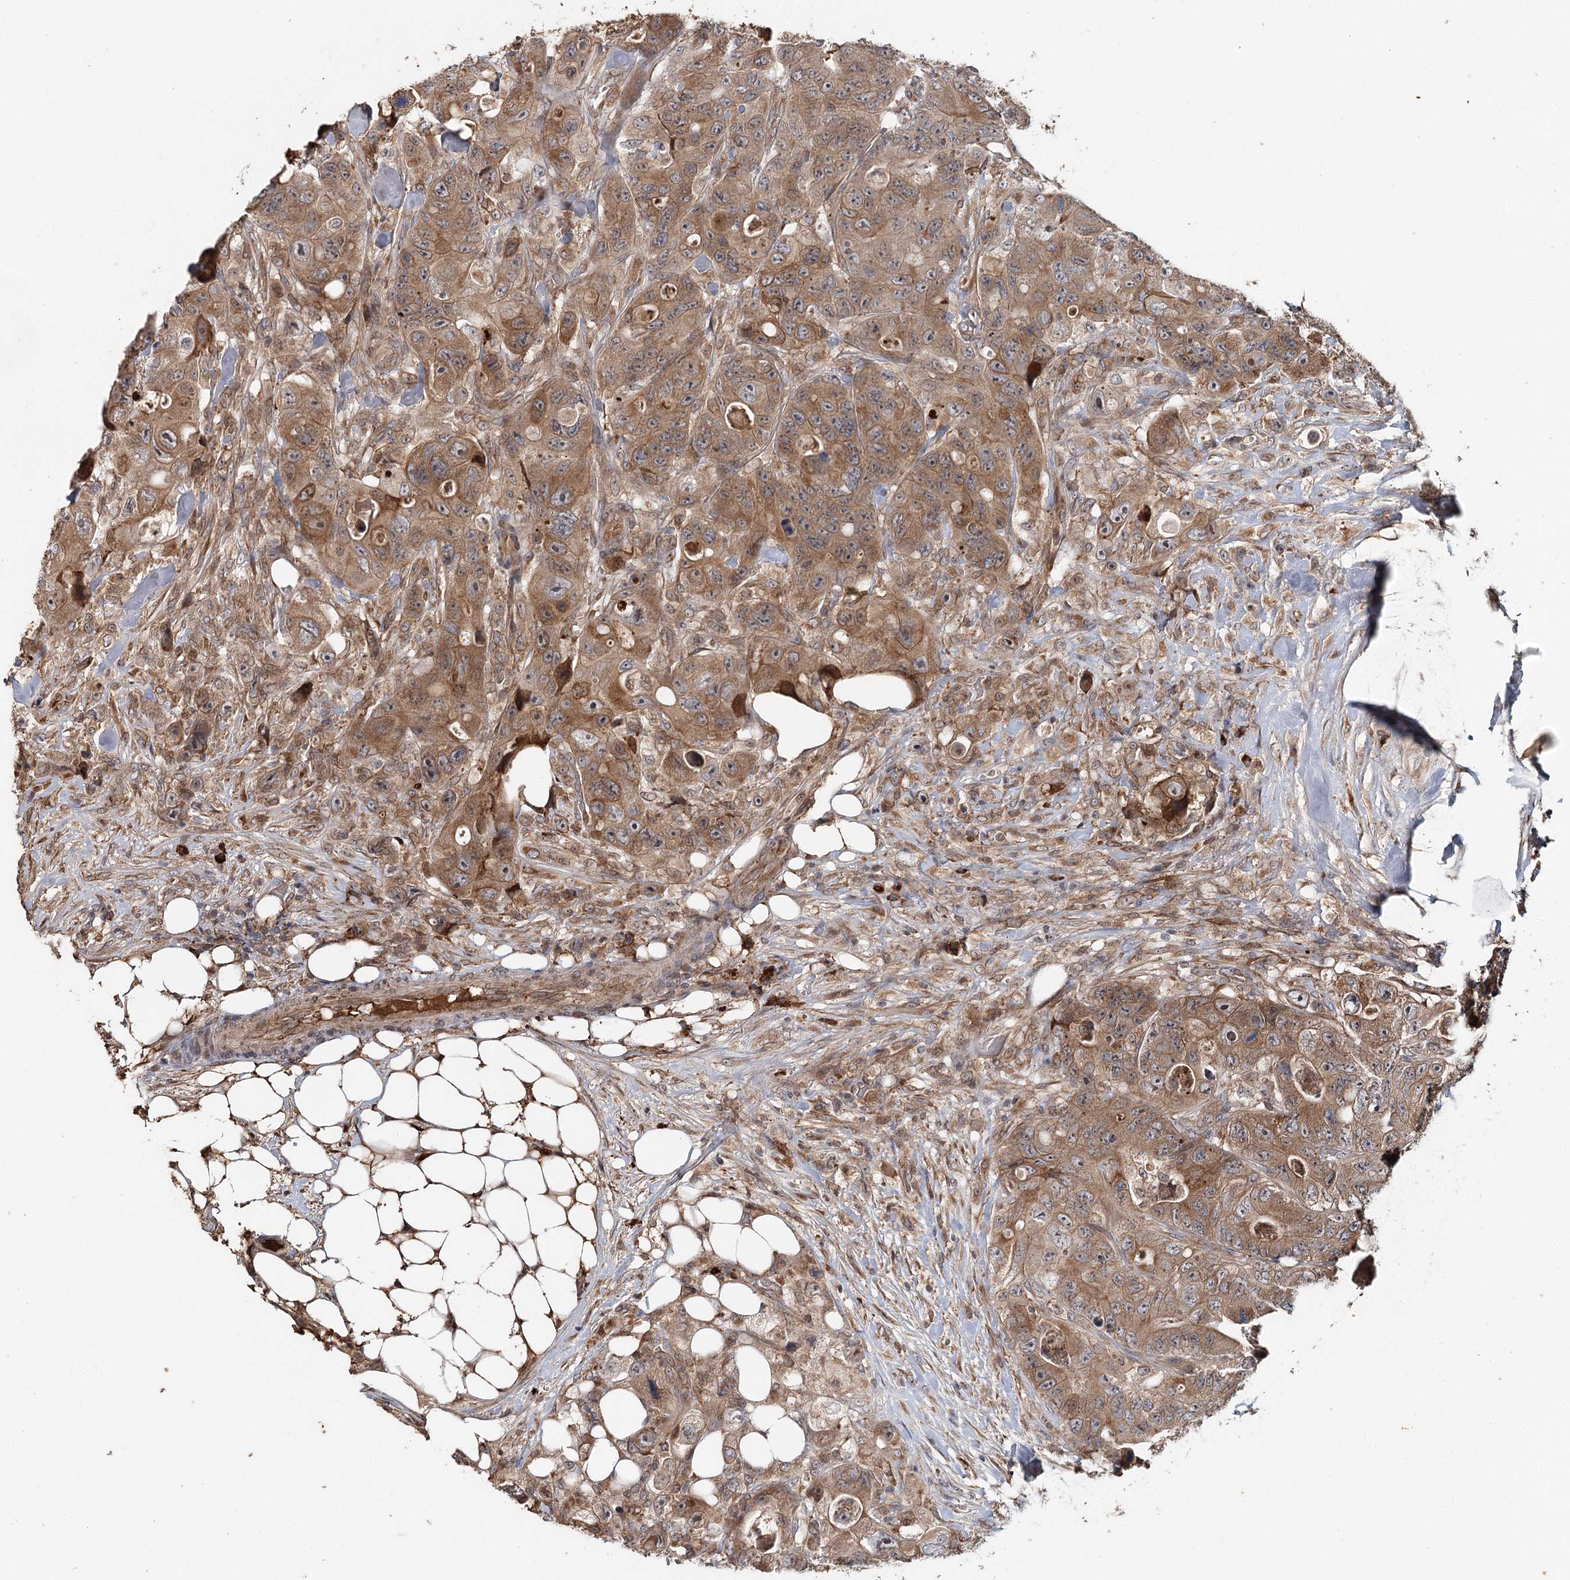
{"staining": {"intensity": "strong", "quantity": ">75%", "location": "cytoplasmic/membranous"}, "tissue": "colorectal cancer", "cell_type": "Tumor cells", "image_type": "cancer", "snomed": [{"axis": "morphology", "description": "Adenocarcinoma, NOS"}, {"axis": "topography", "description": "Colon"}], "caption": "Immunohistochemistry staining of colorectal adenocarcinoma, which shows high levels of strong cytoplasmic/membranous positivity in approximately >75% of tumor cells indicating strong cytoplasmic/membranous protein positivity. The staining was performed using DAB (3,3'-diaminobenzidine) (brown) for protein detection and nuclei were counterstained in hematoxylin (blue).", "gene": "SYVN1", "patient": {"sex": "female", "age": 46}}